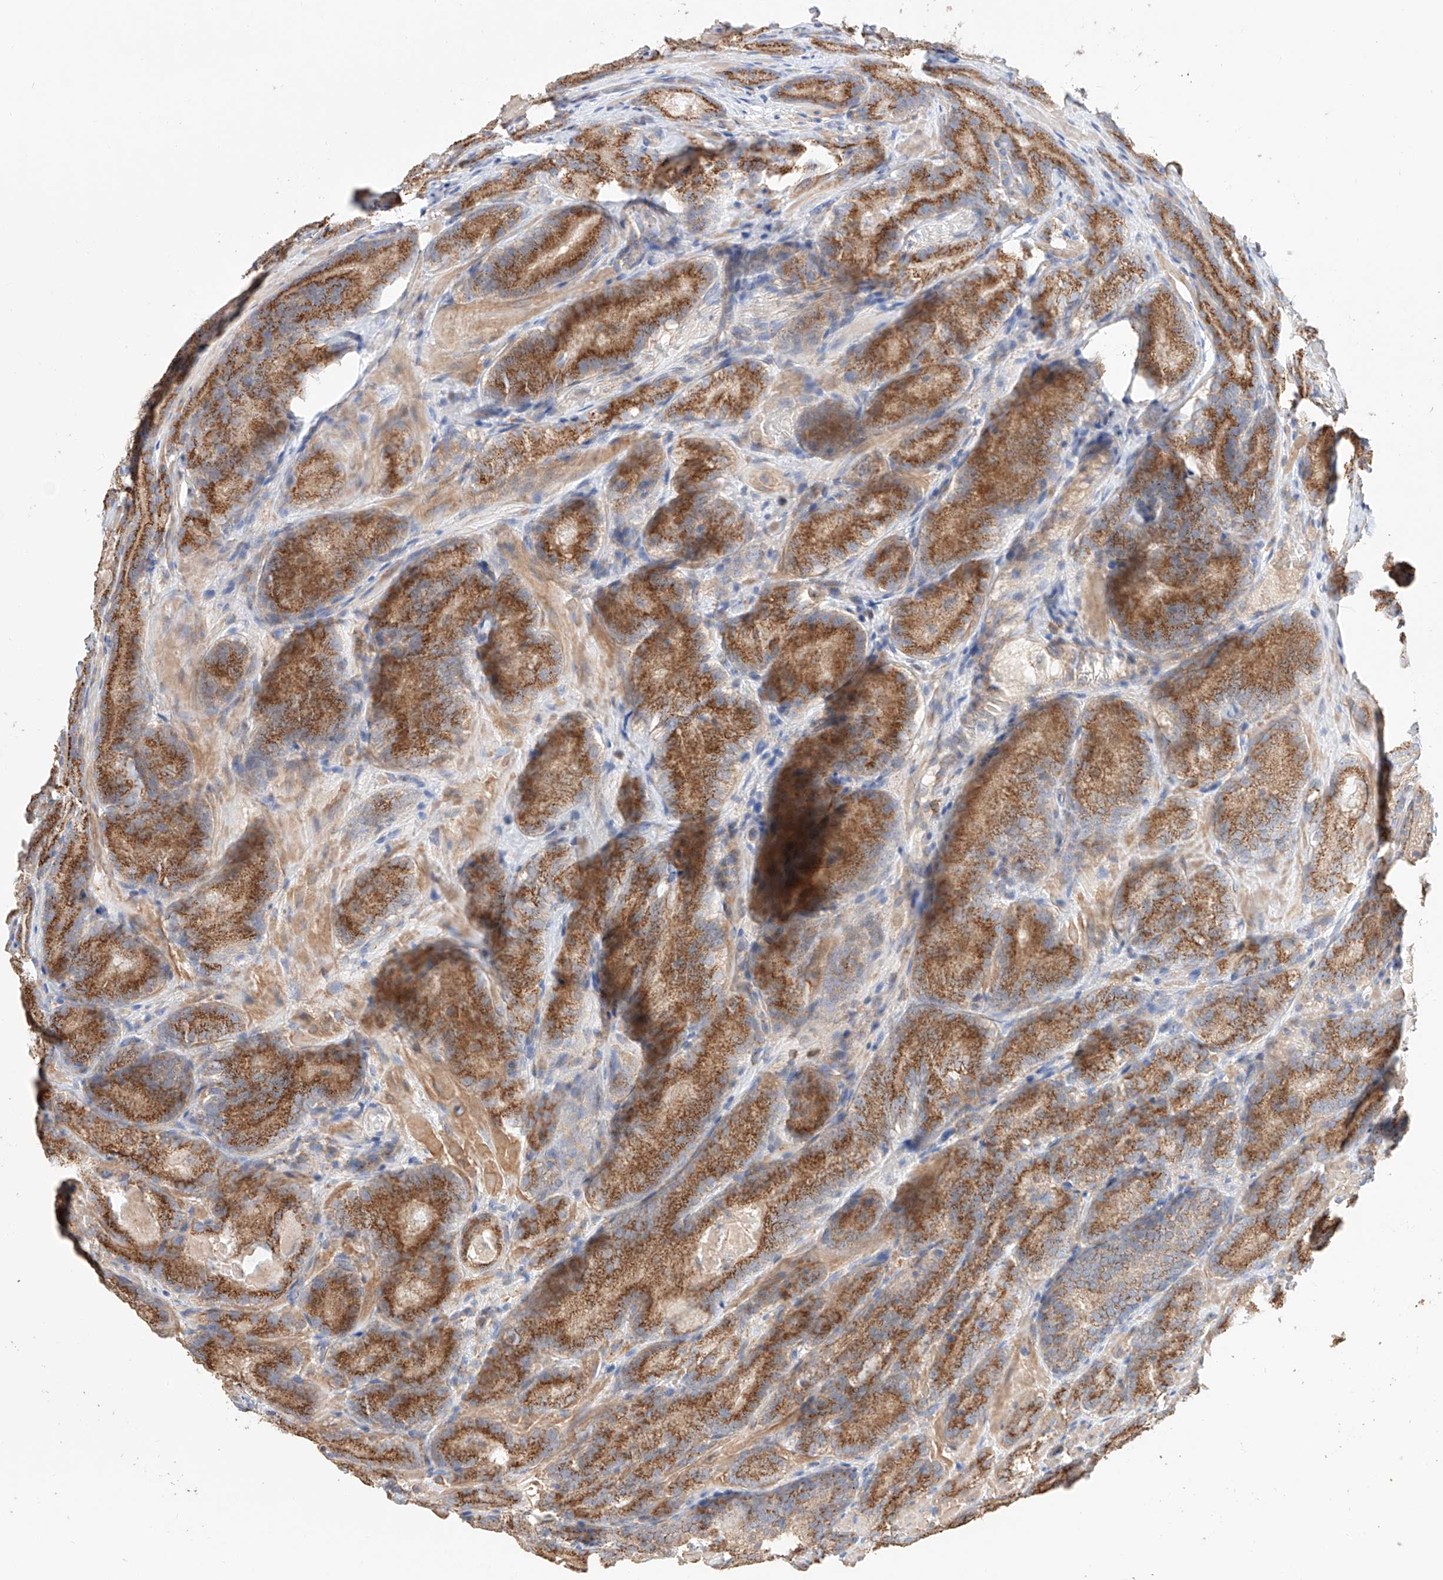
{"staining": {"intensity": "moderate", "quantity": ">75%", "location": "cytoplasmic/membranous"}, "tissue": "prostate cancer", "cell_type": "Tumor cells", "image_type": "cancer", "snomed": [{"axis": "morphology", "description": "Adenocarcinoma, High grade"}, {"axis": "topography", "description": "Prostate"}], "caption": "Protein expression by immunohistochemistry reveals moderate cytoplasmic/membranous staining in about >75% of tumor cells in prostate cancer.", "gene": "MOSPD1", "patient": {"sex": "male", "age": 57}}